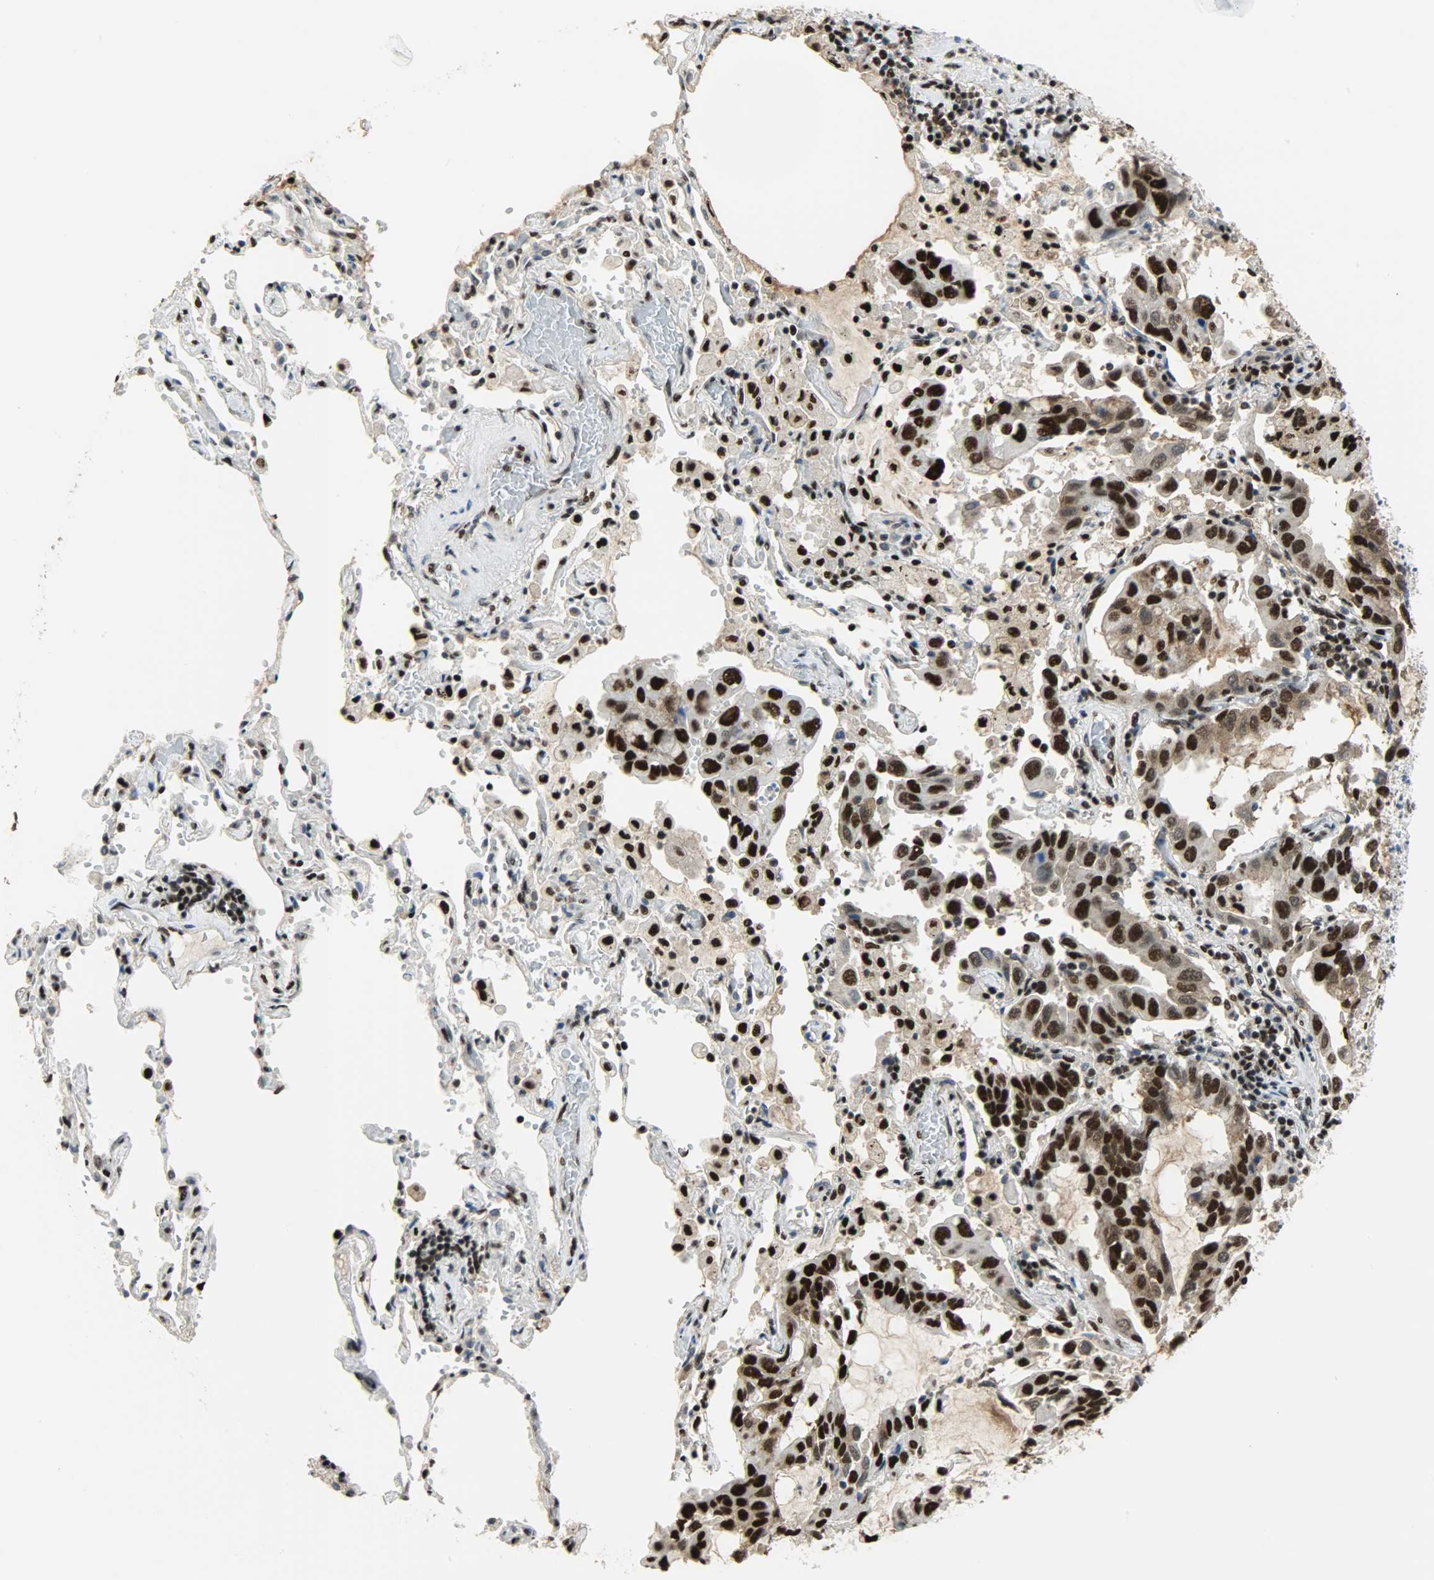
{"staining": {"intensity": "strong", "quantity": ">75%", "location": "nuclear"}, "tissue": "lung cancer", "cell_type": "Tumor cells", "image_type": "cancer", "snomed": [{"axis": "morphology", "description": "Adenocarcinoma, NOS"}, {"axis": "topography", "description": "Lung"}], "caption": "Human lung cancer (adenocarcinoma) stained with a brown dye reveals strong nuclear positive expression in approximately >75% of tumor cells.", "gene": "SSB", "patient": {"sex": "male", "age": 64}}